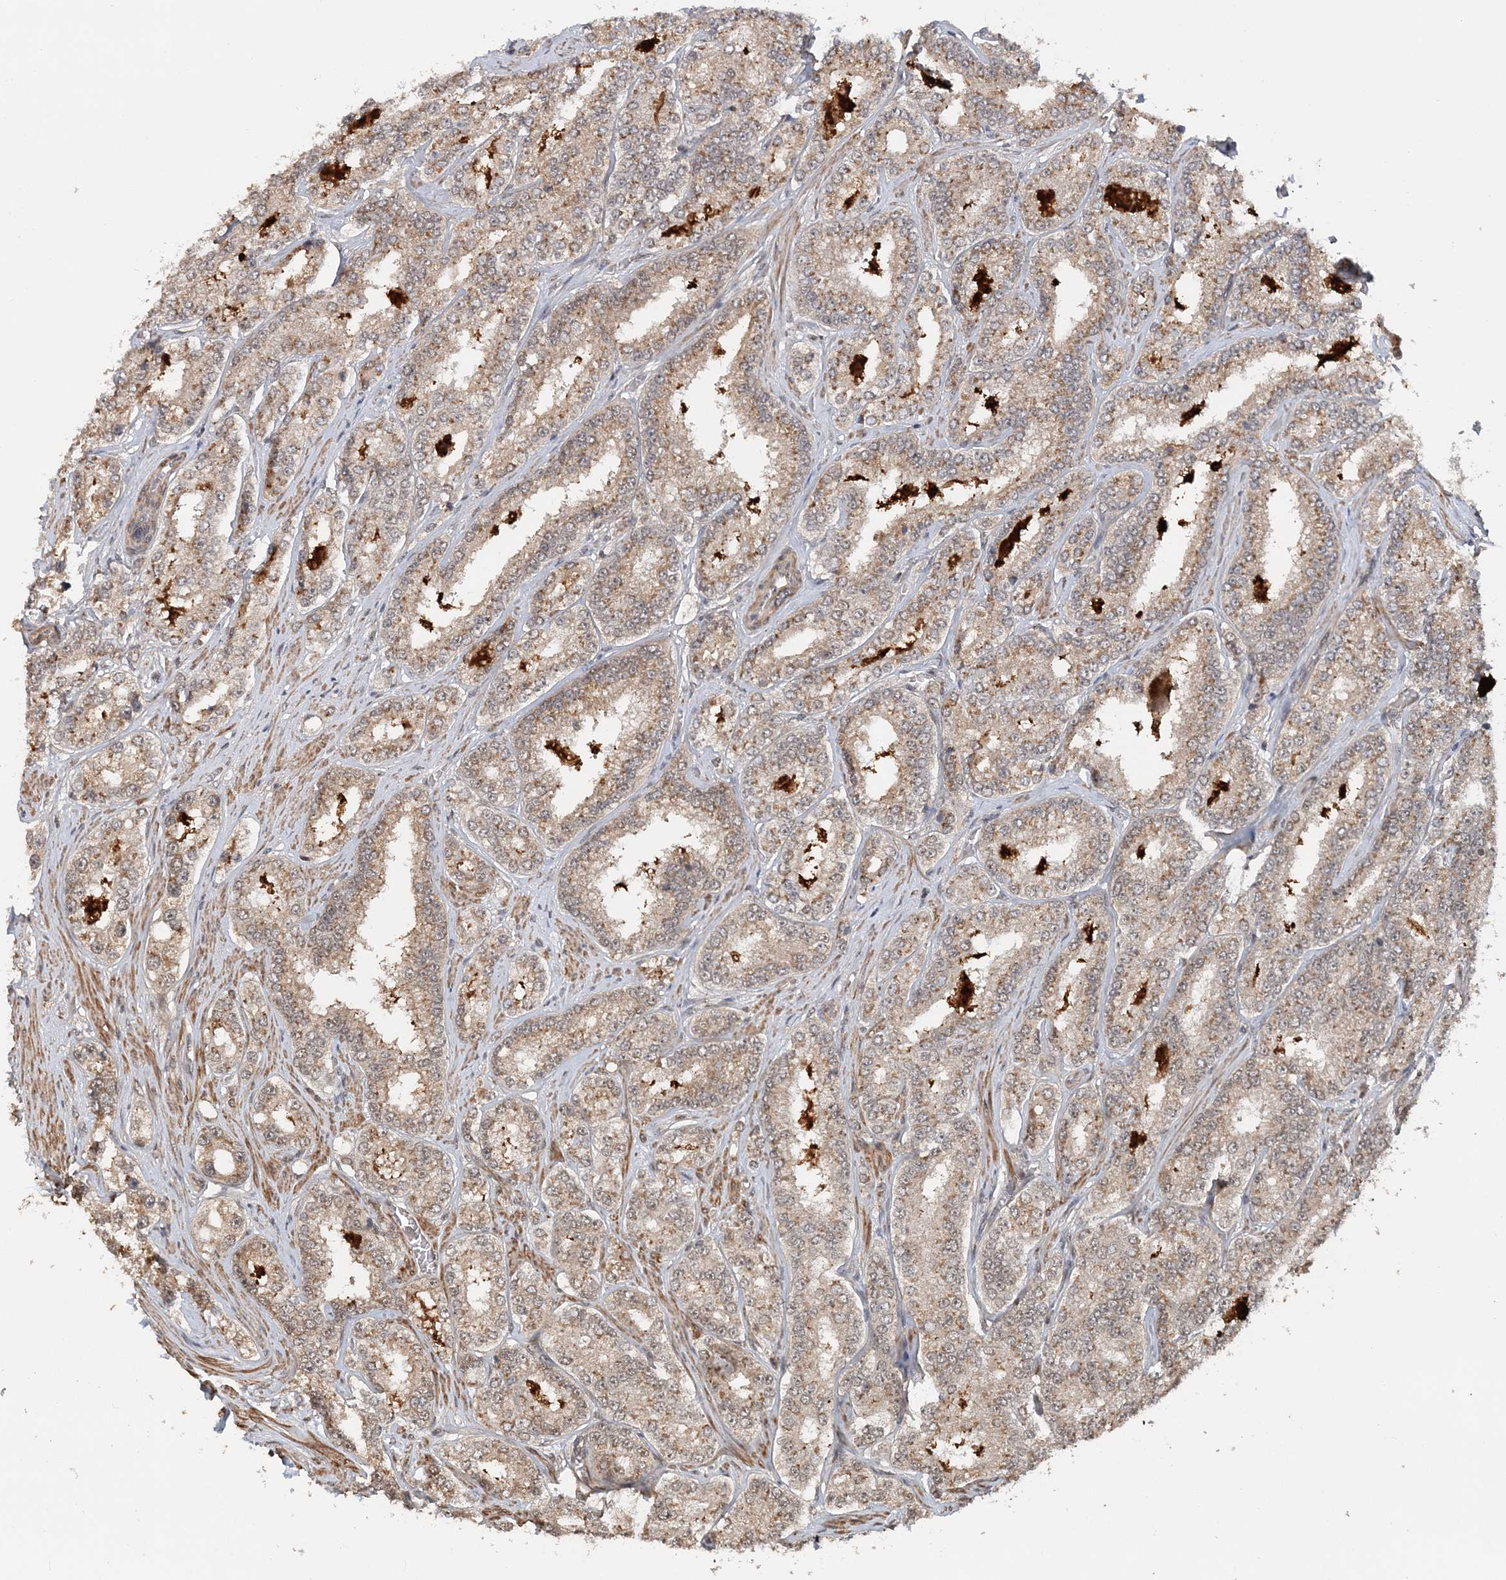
{"staining": {"intensity": "weak", "quantity": ">75%", "location": "cytoplasmic/membranous,nuclear"}, "tissue": "prostate cancer", "cell_type": "Tumor cells", "image_type": "cancer", "snomed": [{"axis": "morphology", "description": "Normal tissue, NOS"}, {"axis": "morphology", "description": "Adenocarcinoma, High grade"}, {"axis": "topography", "description": "Prostate"}], "caption": "There is low levels of weak cytoplasmic/membranous and nuclear positivity in tumor cells of prostate high-grade adenocarcinoma, as demonstrated by immunohistochemical staining (brown color).", "gene": "TSHZ2", "patient": {"sex": "male", "age": 83}}